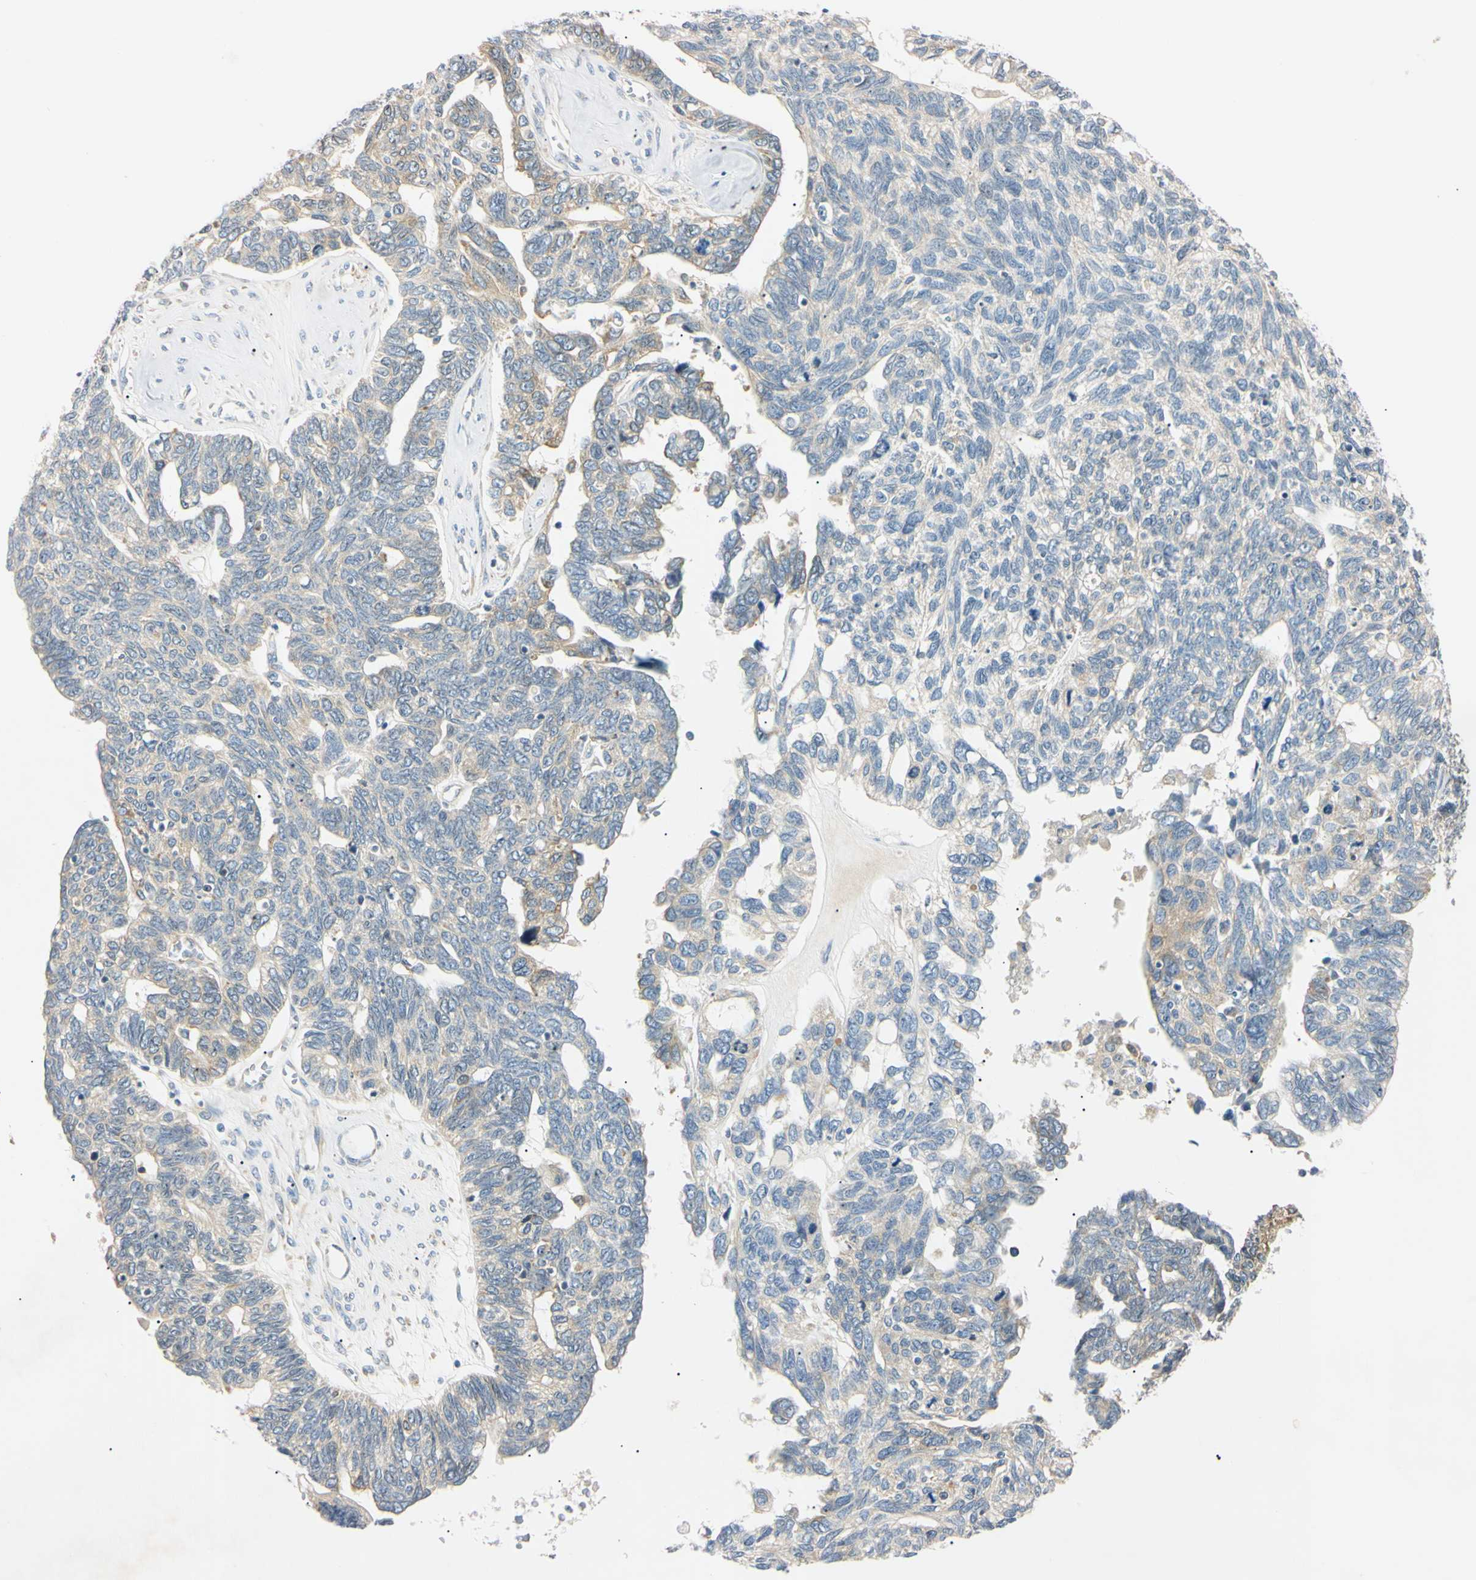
{"staining": {"intensity": "weak", "quantity": "<25%", "location": "cytoplasmic/membranous"}, "tissue": "ovarian cancer", "cell_type": "Tumor cells", "image_type": "cancer", "snomed": [{"axis": "morphology", "description": "Cystadenocarcinoma, serous, NOS"}, {"axis": "topography", "description": "Ovary"}], "caption": "IHC photomicrograph of neoplastic tissue: human ovarian cancer stained with DAB exhibits no significant protein staining in tumor cells. The staining was performed using DAB (3,3'-diaminobenzidine) to visualize the protein expression in brown, while the nuclei were stained in blue with hematoxylin (Magnification: 20x).", "gene": "DNAJB12", "patient": {"sex": "female", "age": 79}}